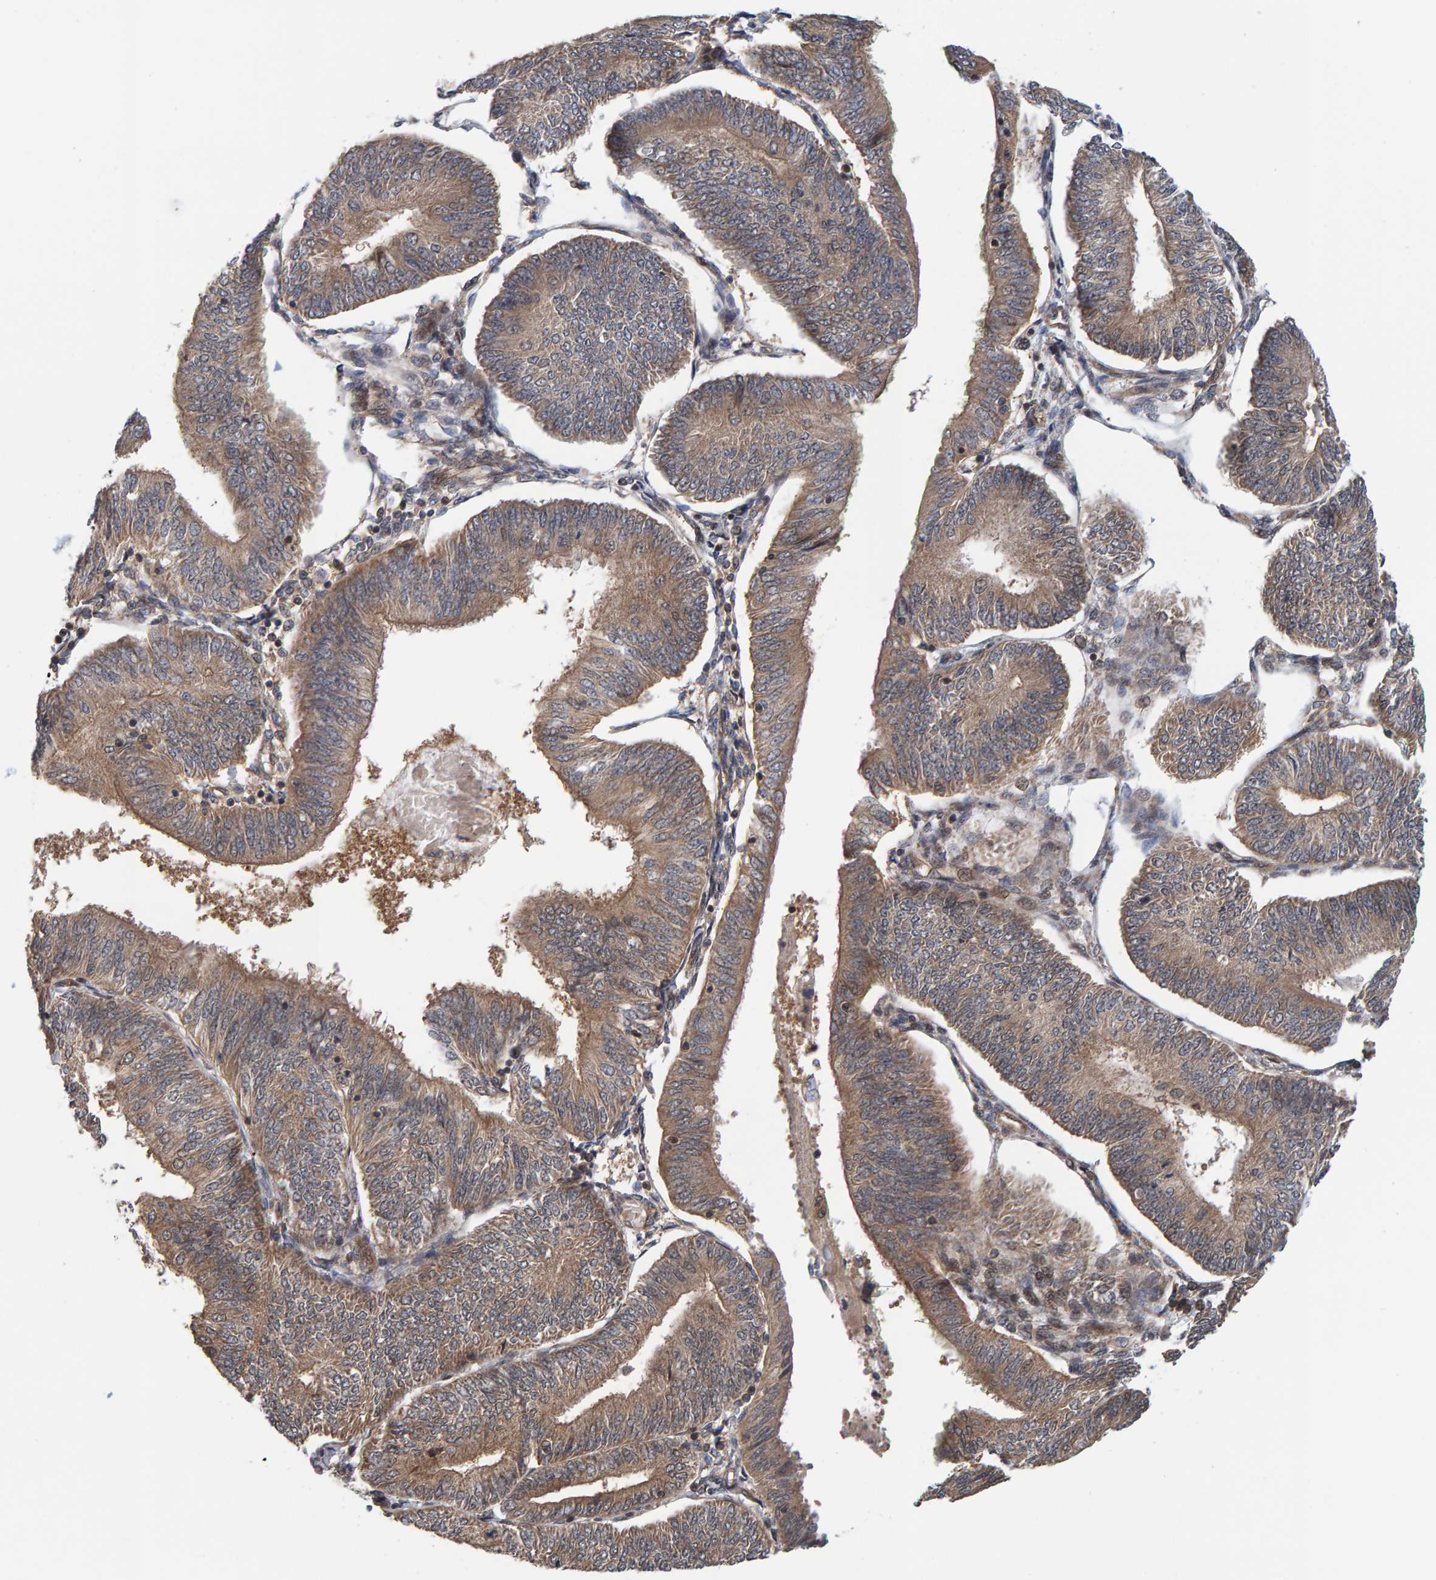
{"staining": {"intensity": "moderate", "quantity": ">75%", "location": "cytoplasmic/membranous"}, "tissue": "endometrial cancer", "cell_type": "Tumor cells", "image_type": "cancer", "snomed": [{"axis": "morphology", "description": "Adenocarcinoma, NOS"}, {"axis": "topography", "description": "Endometrium"}], "caption": "Approximately >75% of tumor cells in adenocarcinoma (endometrial) reveal moderate cytoplasmic/membranous protein expression as visualized by brown immunohistochemical staining.", "gene": "SCRN2", "patient": {"sex": "female", "age": 58}}